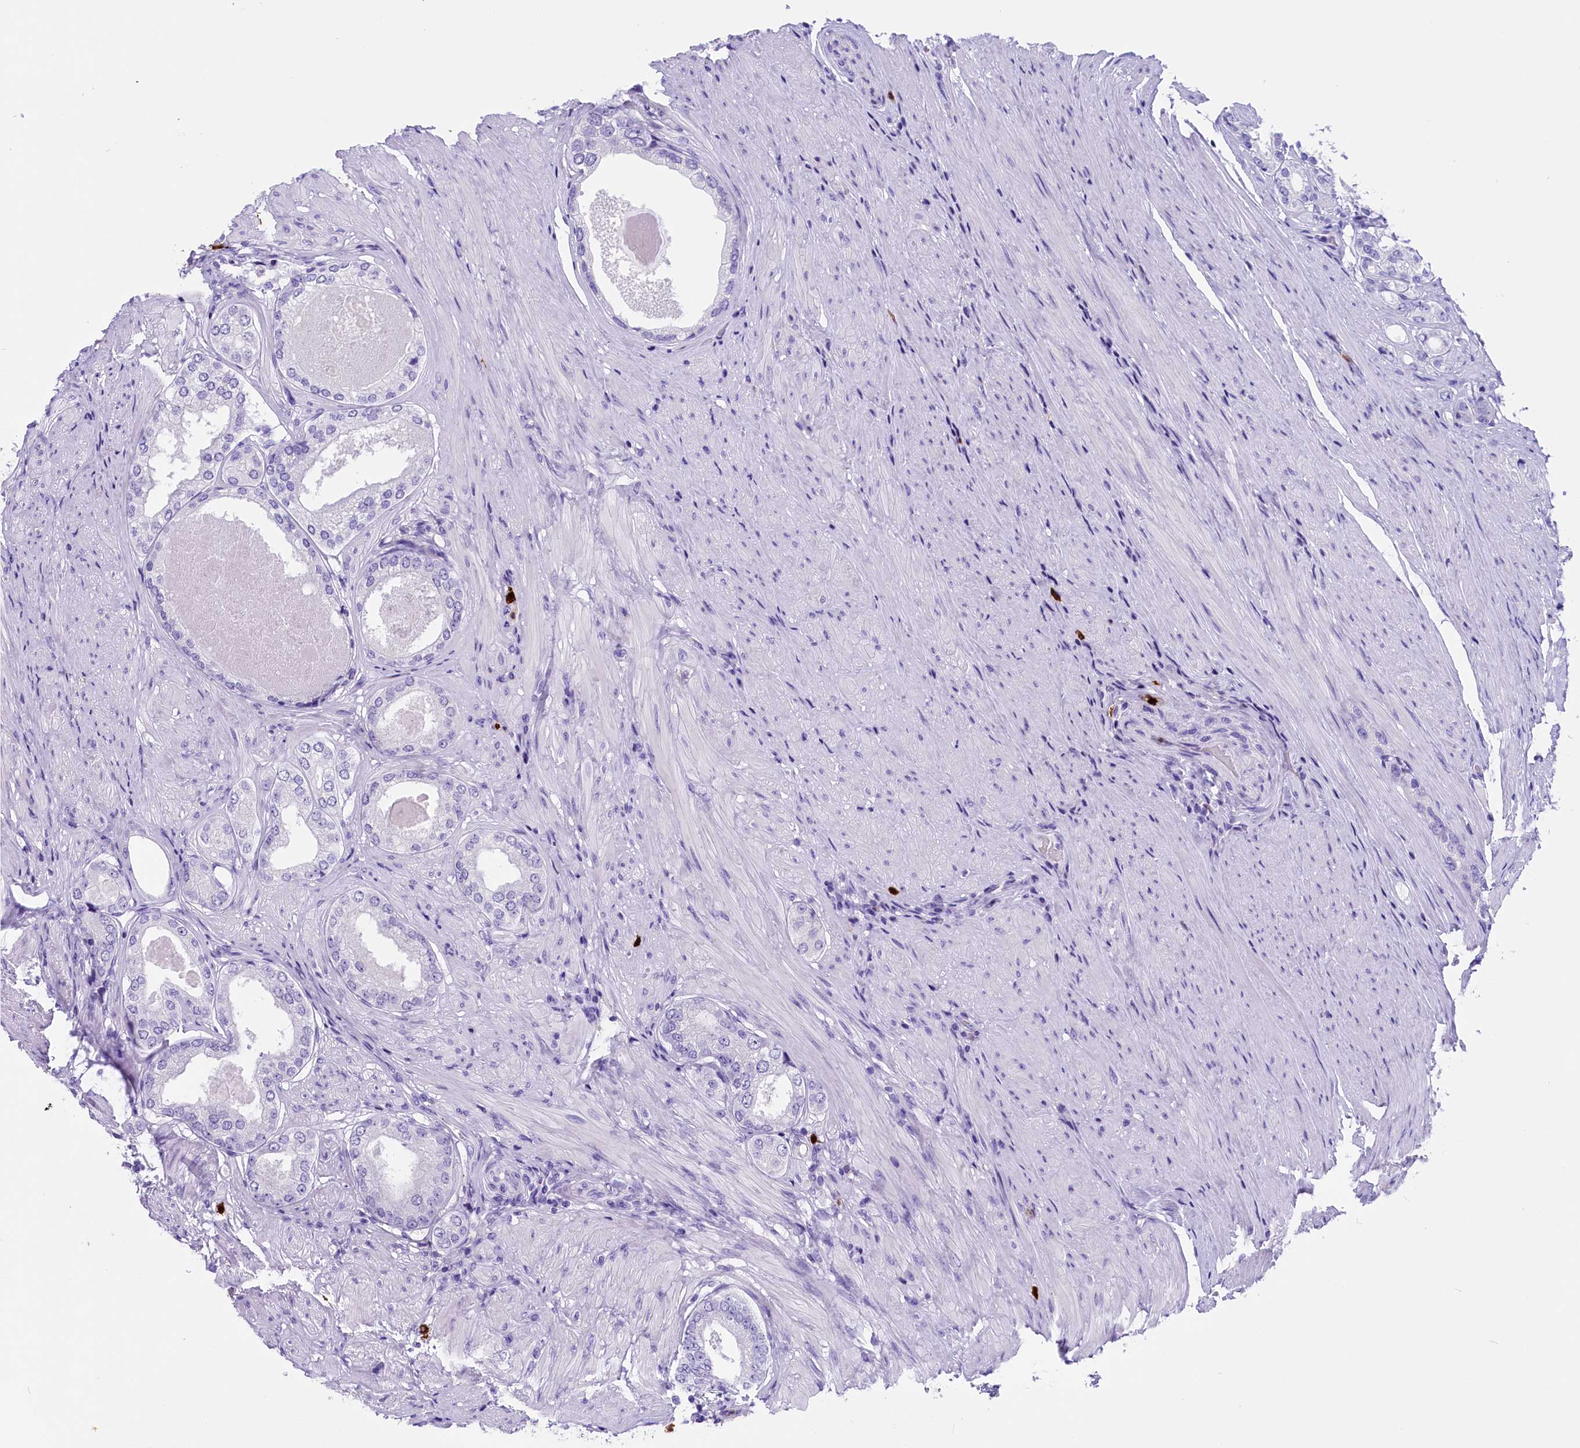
{"staining": {"intensity": "negative", "quantity": "none", "location": "none"}, "tissue": "prostate cancer", "cell_type": "Tumor cells", "image_type": "cancer", "snomed": [{"axis": "morphology", "description": "Adenocarcinoma, Low grade"}, {"axis": "topography", "description": "Prostate"}], "caption": "This is an IHC histopathology image of prostate adenocarcinoma (low-grade). There is no positivity in tumor cells.", "gene": "CLC", "patient": {"sex": "male", "age": 68}}